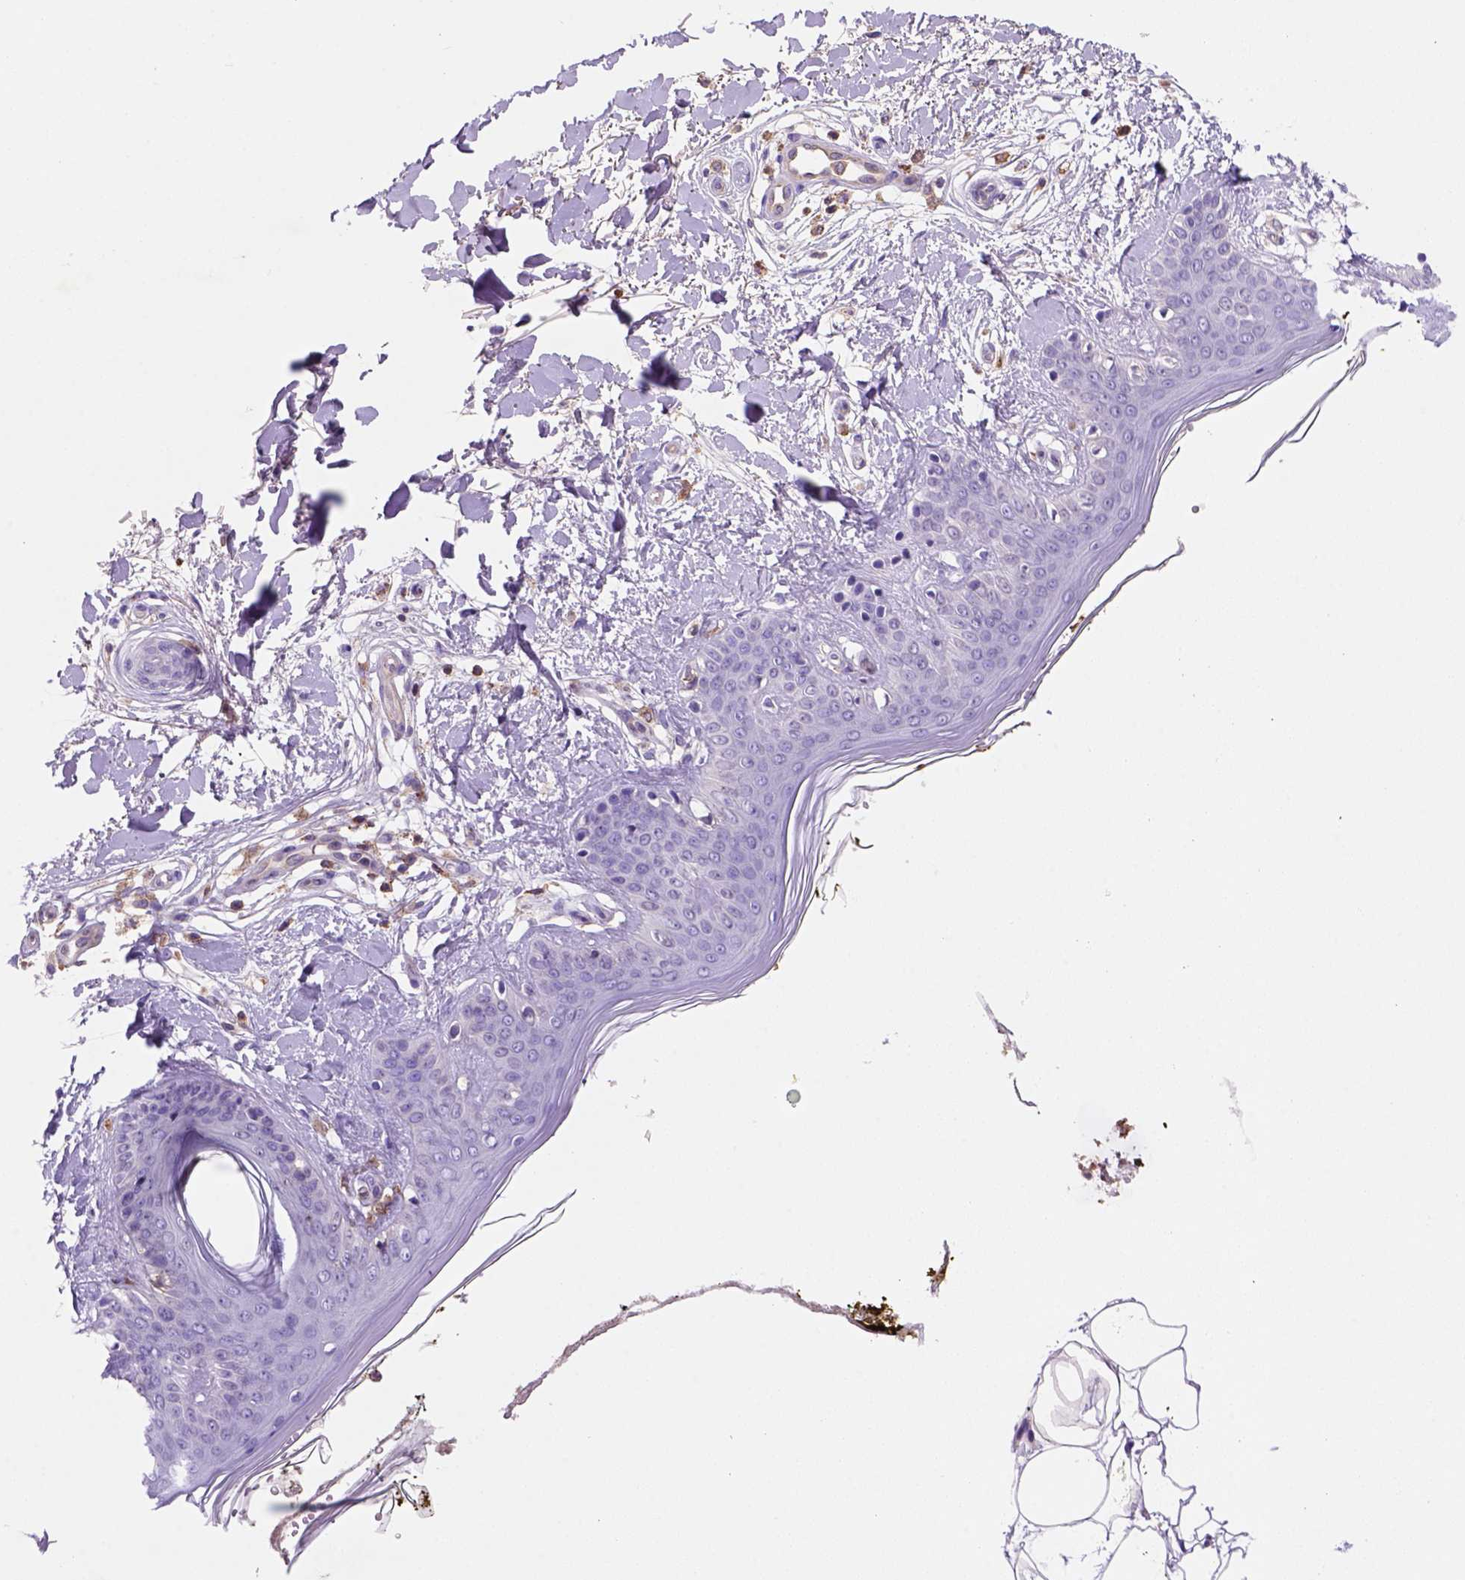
{"staining": {"intensity": "negative", "quantity": "none", "location": "none"}, "tissue": "skin", "cell_type": "Fibroblasts", "image_type": "normal", "snomed": [{"axis": "morphology", "description": "Normal tissue, NOS"}, {"axis": "topography", "description": "Skin"}], "caption": "High power microscopy micrograph of an immunohistochemistry micrograph of normal skin, revealing no significant positivity in fibroblasts.", "gene": "INPP5D", "patient": {"sex": "female", "age": 34}}